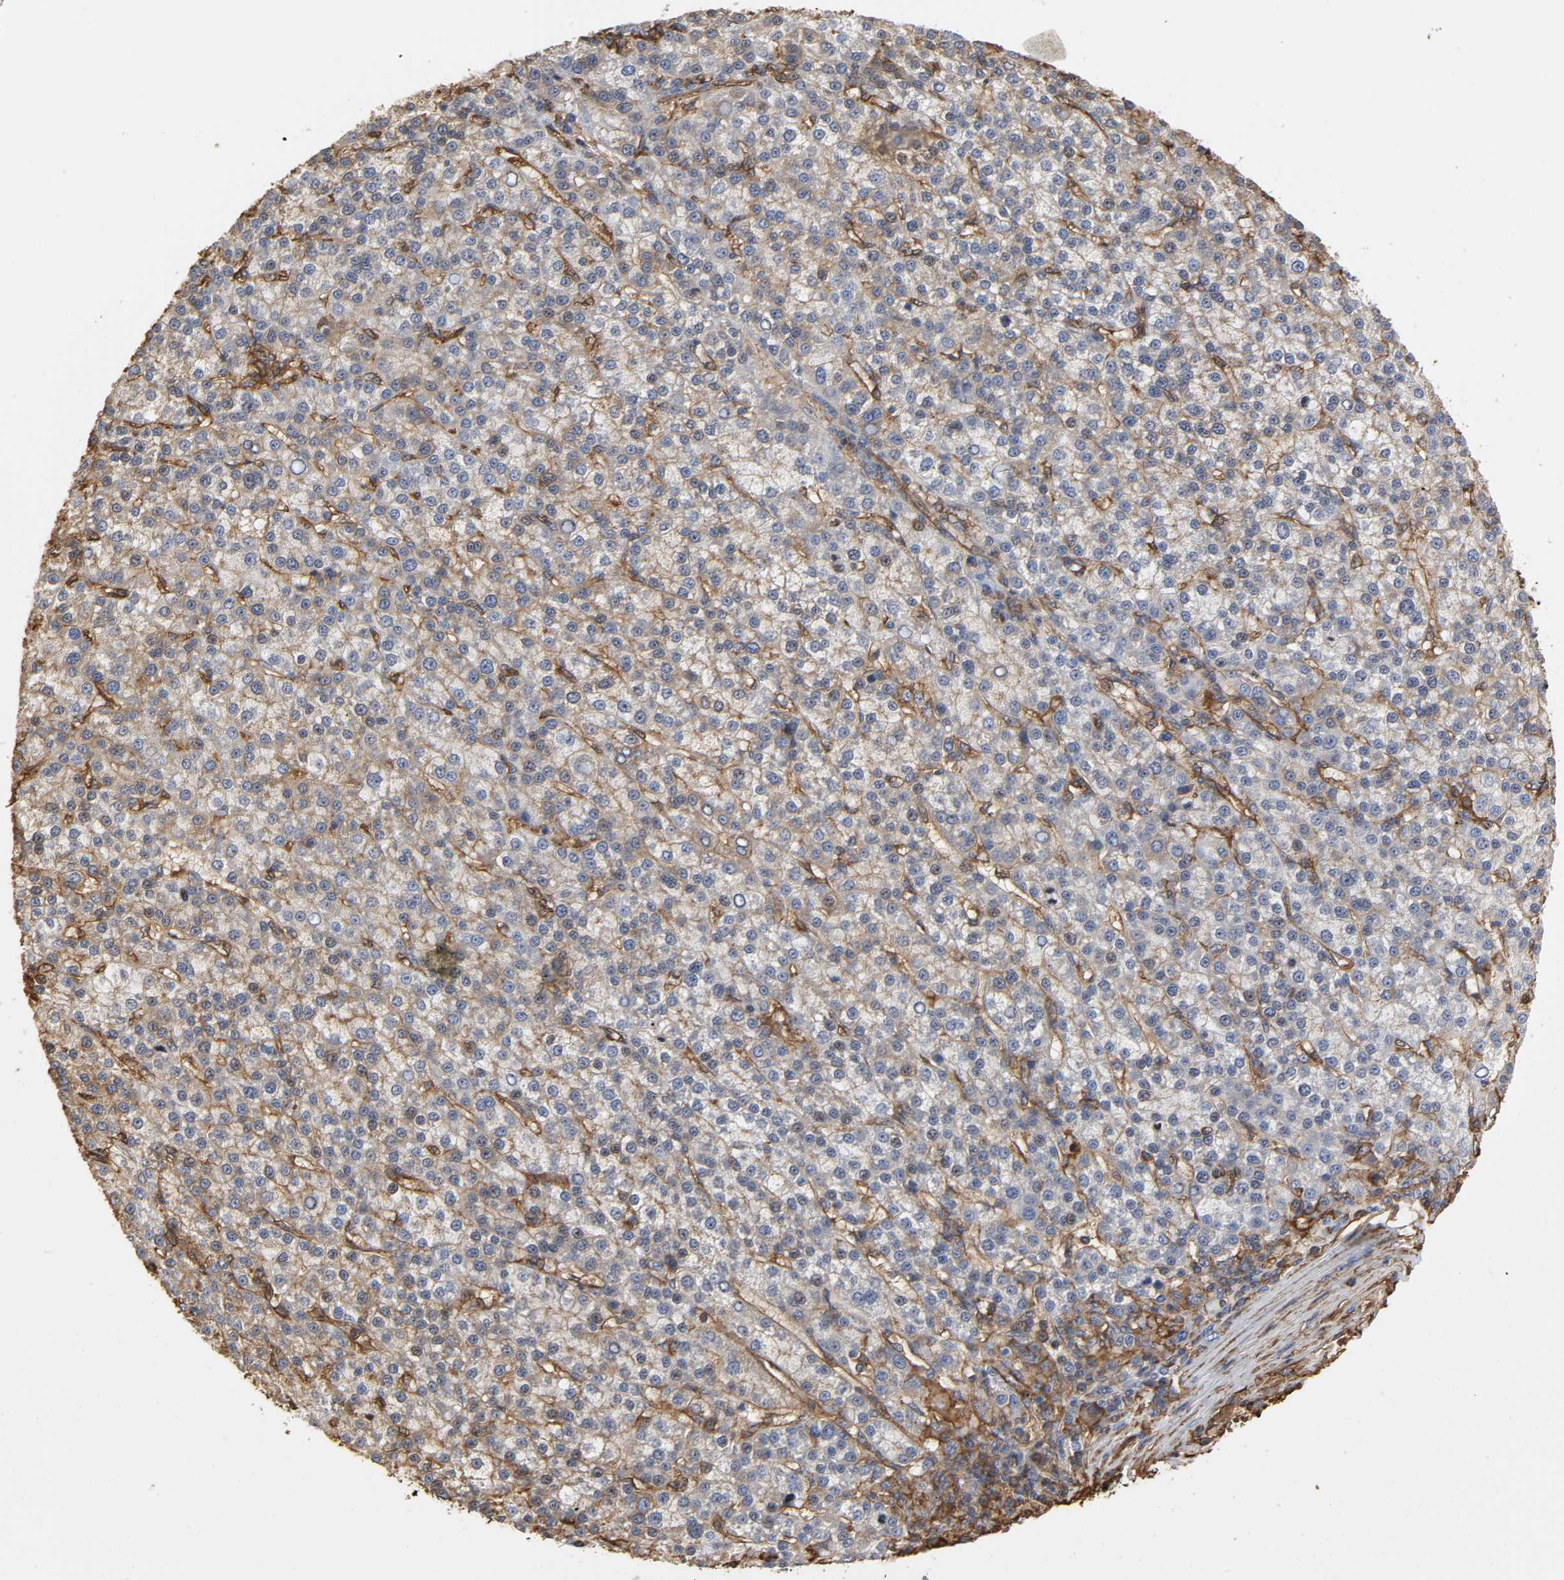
{"staining": {"intensity": "weak", "quantity": "25%-75%", "location": "cytoplasmic/membranous"}, "tissue": "liver cancer", "cell_type": "Tumor cells", "image_type": "cancer", "snomed": [{"axis": "morphology", "description": "Carcinoma, Hepatocellular, NOS"}, {"axis": "topography", "description": "Liver"}], "caption": "Immunohistochemical staining of human hepatocellular carcinoma (liver) displays low levels of weak cytoplasmic/membranous protein positivity in about 25%-75% of tumor cells.", "gene": "ANXA2", "patient": {"sex": "female", "age": 58}}